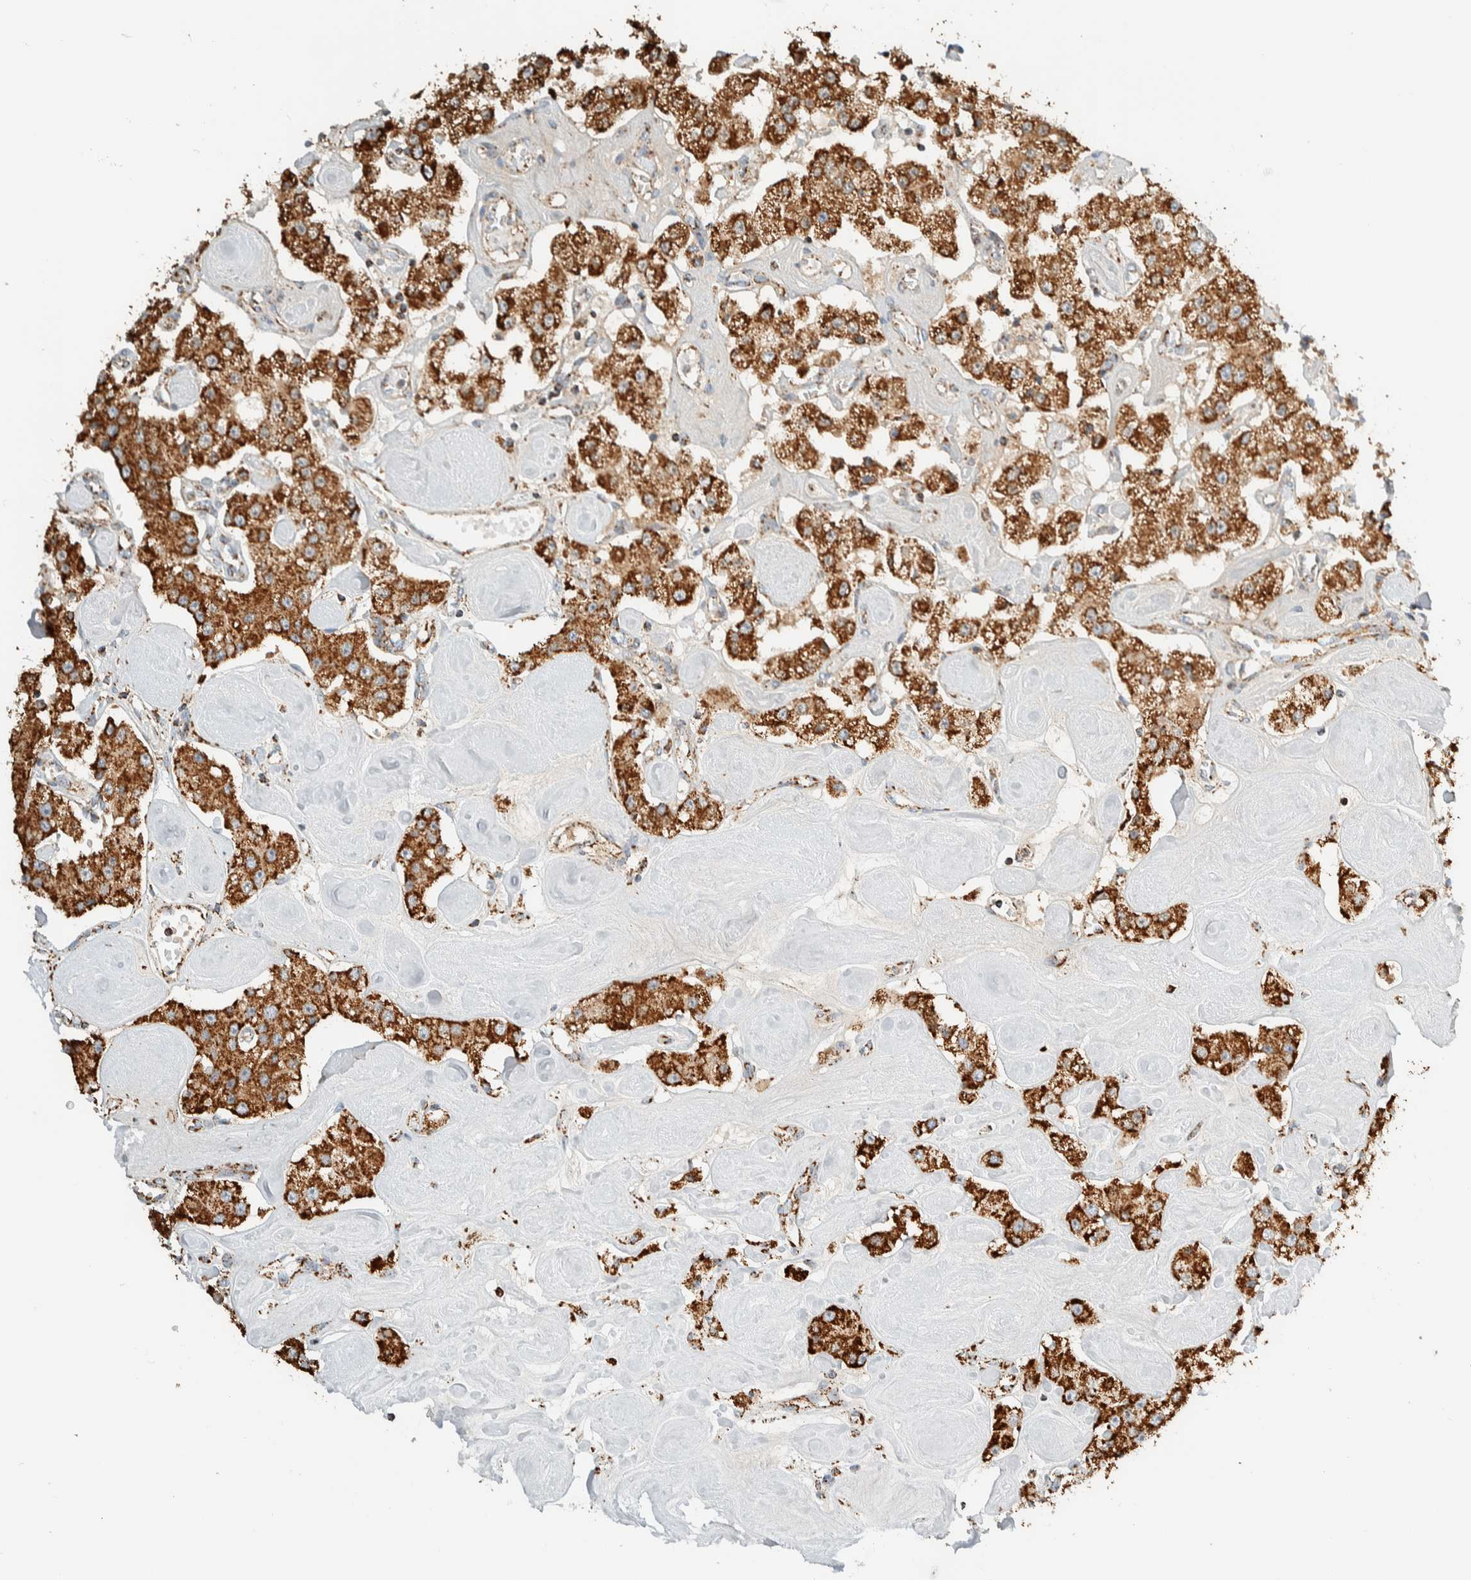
{"staining": {"intensity": "strong", "quantity": ">75%", "location": "cytoplasmic/membranous"}, "tissue": "carcinoid", "cell_type": "Tumor cells", "image_type": "cancer", "snomed": [{"axis": "morphology", "description": "Carcinoid, malignant, NOS"}, {"axis": "topography", "description": "Pancreas"}], "caption": "Approximately >75% of tumor cells in malignant carcinoid exhibit strong cytoplasmic/membranous protein positivity as visualized by brown immunohistochemical staining.", "gene": "ZNF454", "patient": {"sex": "male", "age": 41}}